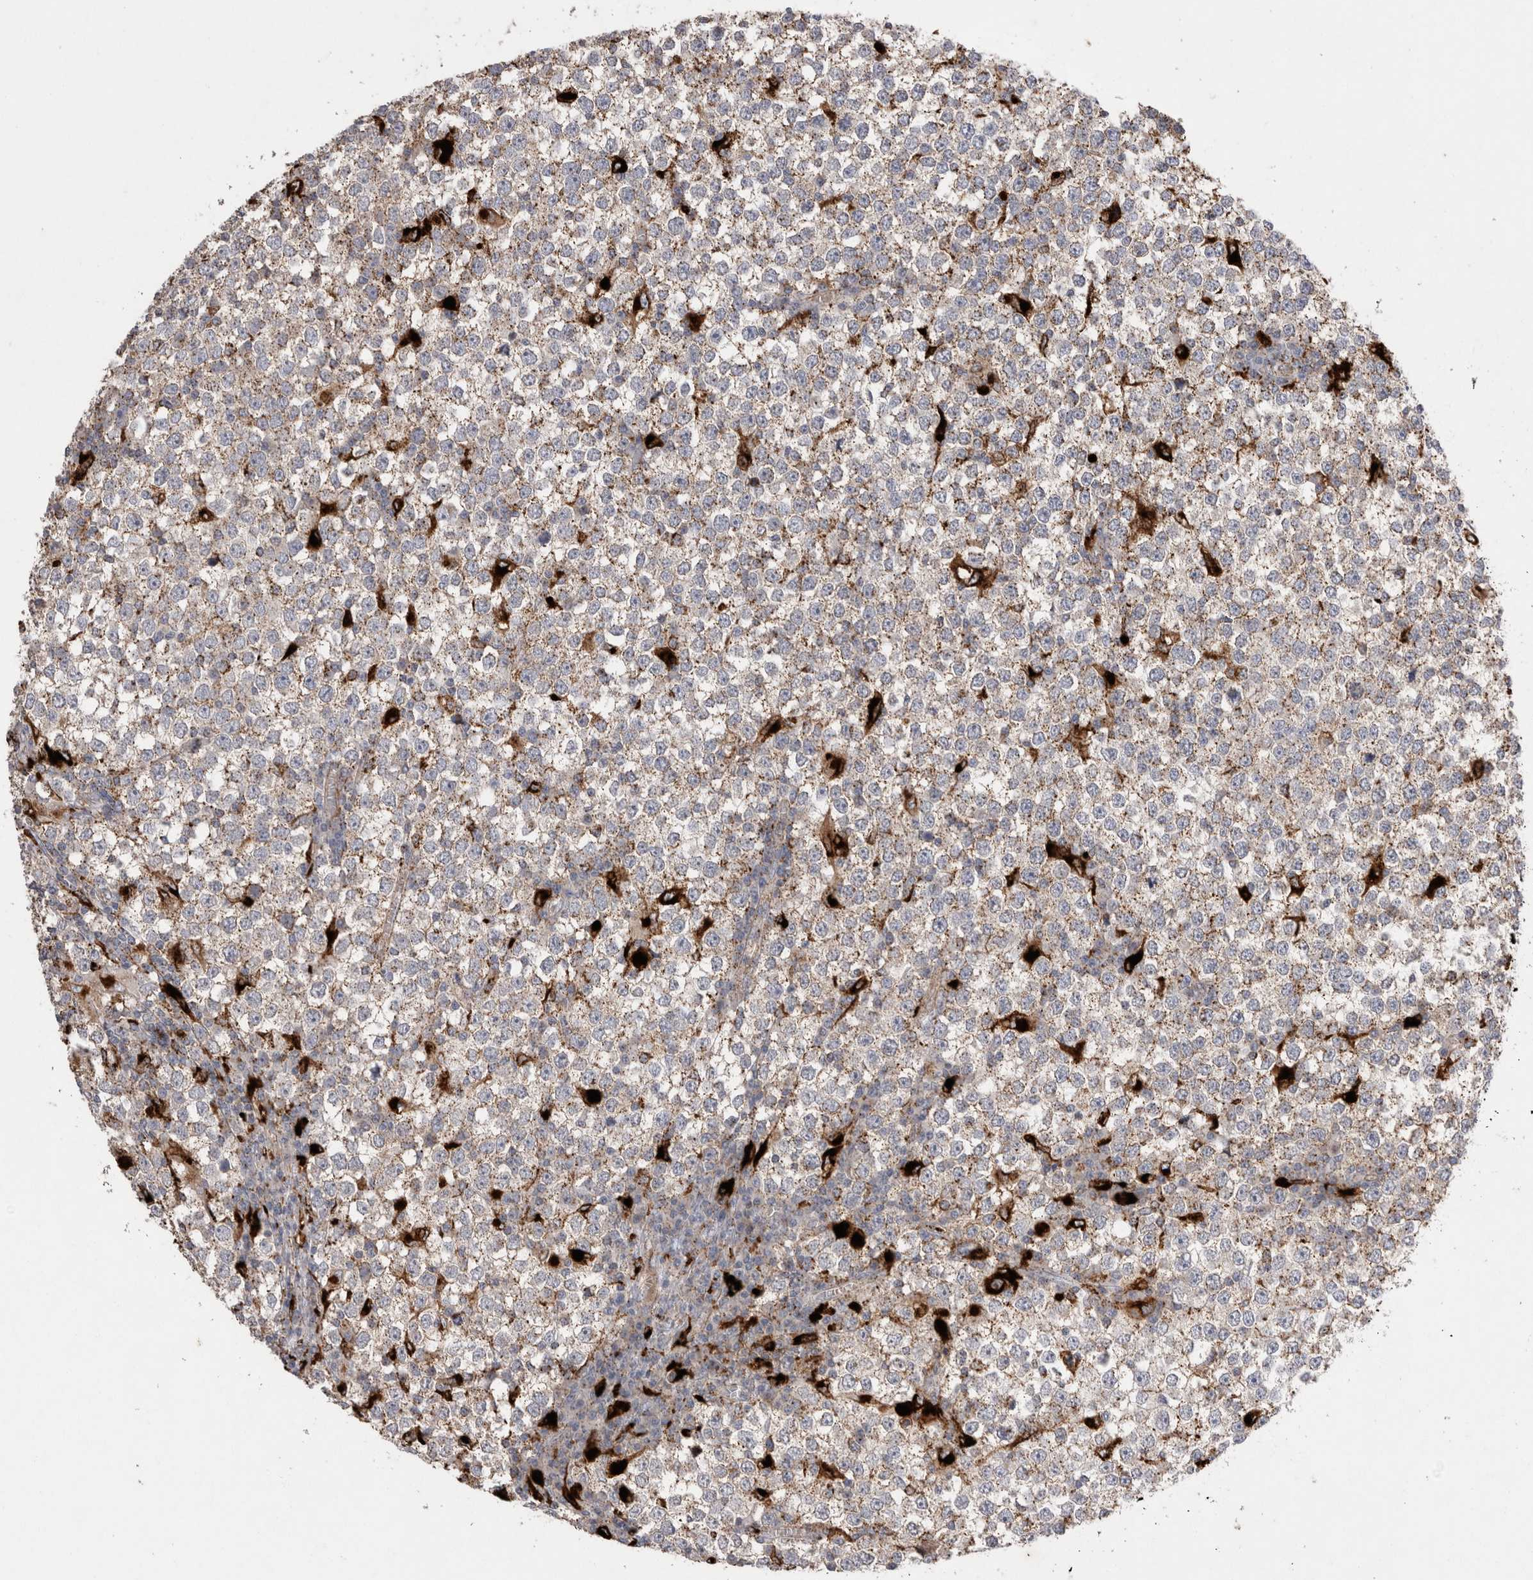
{"staining": {"intensity": "moderate", "quantity": ">75%", "location": "cytoplasmic/membranous"}, "tissue": "testis cancer", "cell_type": "Tumor cells", "image_type": "cancer", "snomed": [{"axis": "morphology", "description": "Seminoma, NOS"}, {"axis": "topography", "description": "Testis"}], "caption": "Human seminoma (testis) stained for a protein (brown) displays moderate cytoplasmic/membranous positive positivity in about >75% of tumor cells.", "gene": "CTSA", "patient": {"sex": "male", "age": 65}}